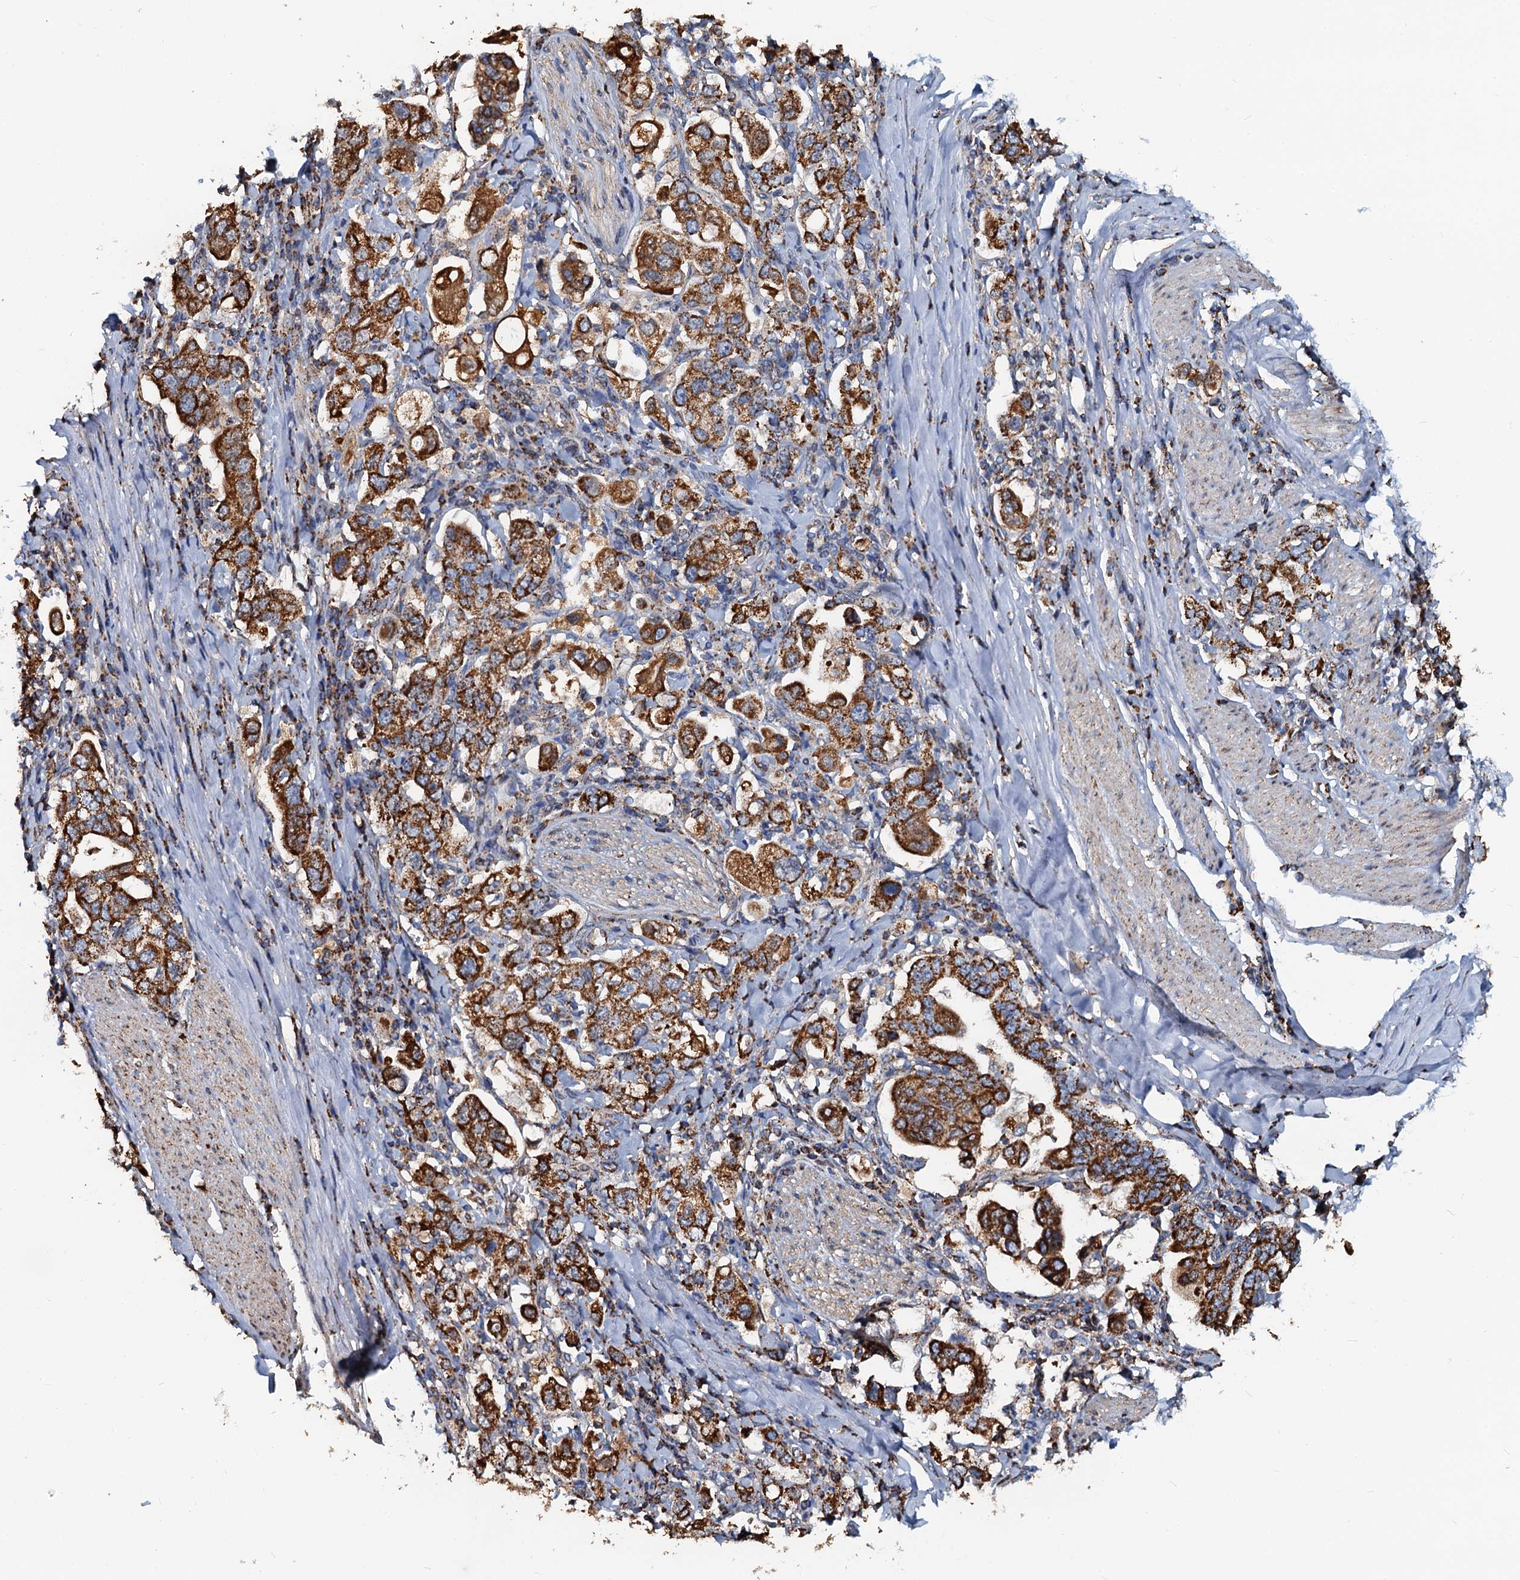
{"staining": {"intensity": "strong", "quantity": ">75%", "location": "cytoplasmic/membranous"}, "tissue": "stomach cancer", "cell_type": "Tumor cells", "image_type": "cancer", "snomed": [{"axis": "morphology", "description": "Adenocarcinoma, NOS"}, {"axis": "topography", "description": "Stomach, upper"}], "caption": "This is a photomicrograph of IHC staining of stomach cancer, which shows strong expression in the cytoplasmic/membranous of tumor cells.", "gene": "AAGAB", "patient": {"sex": "male", "age": 62}}